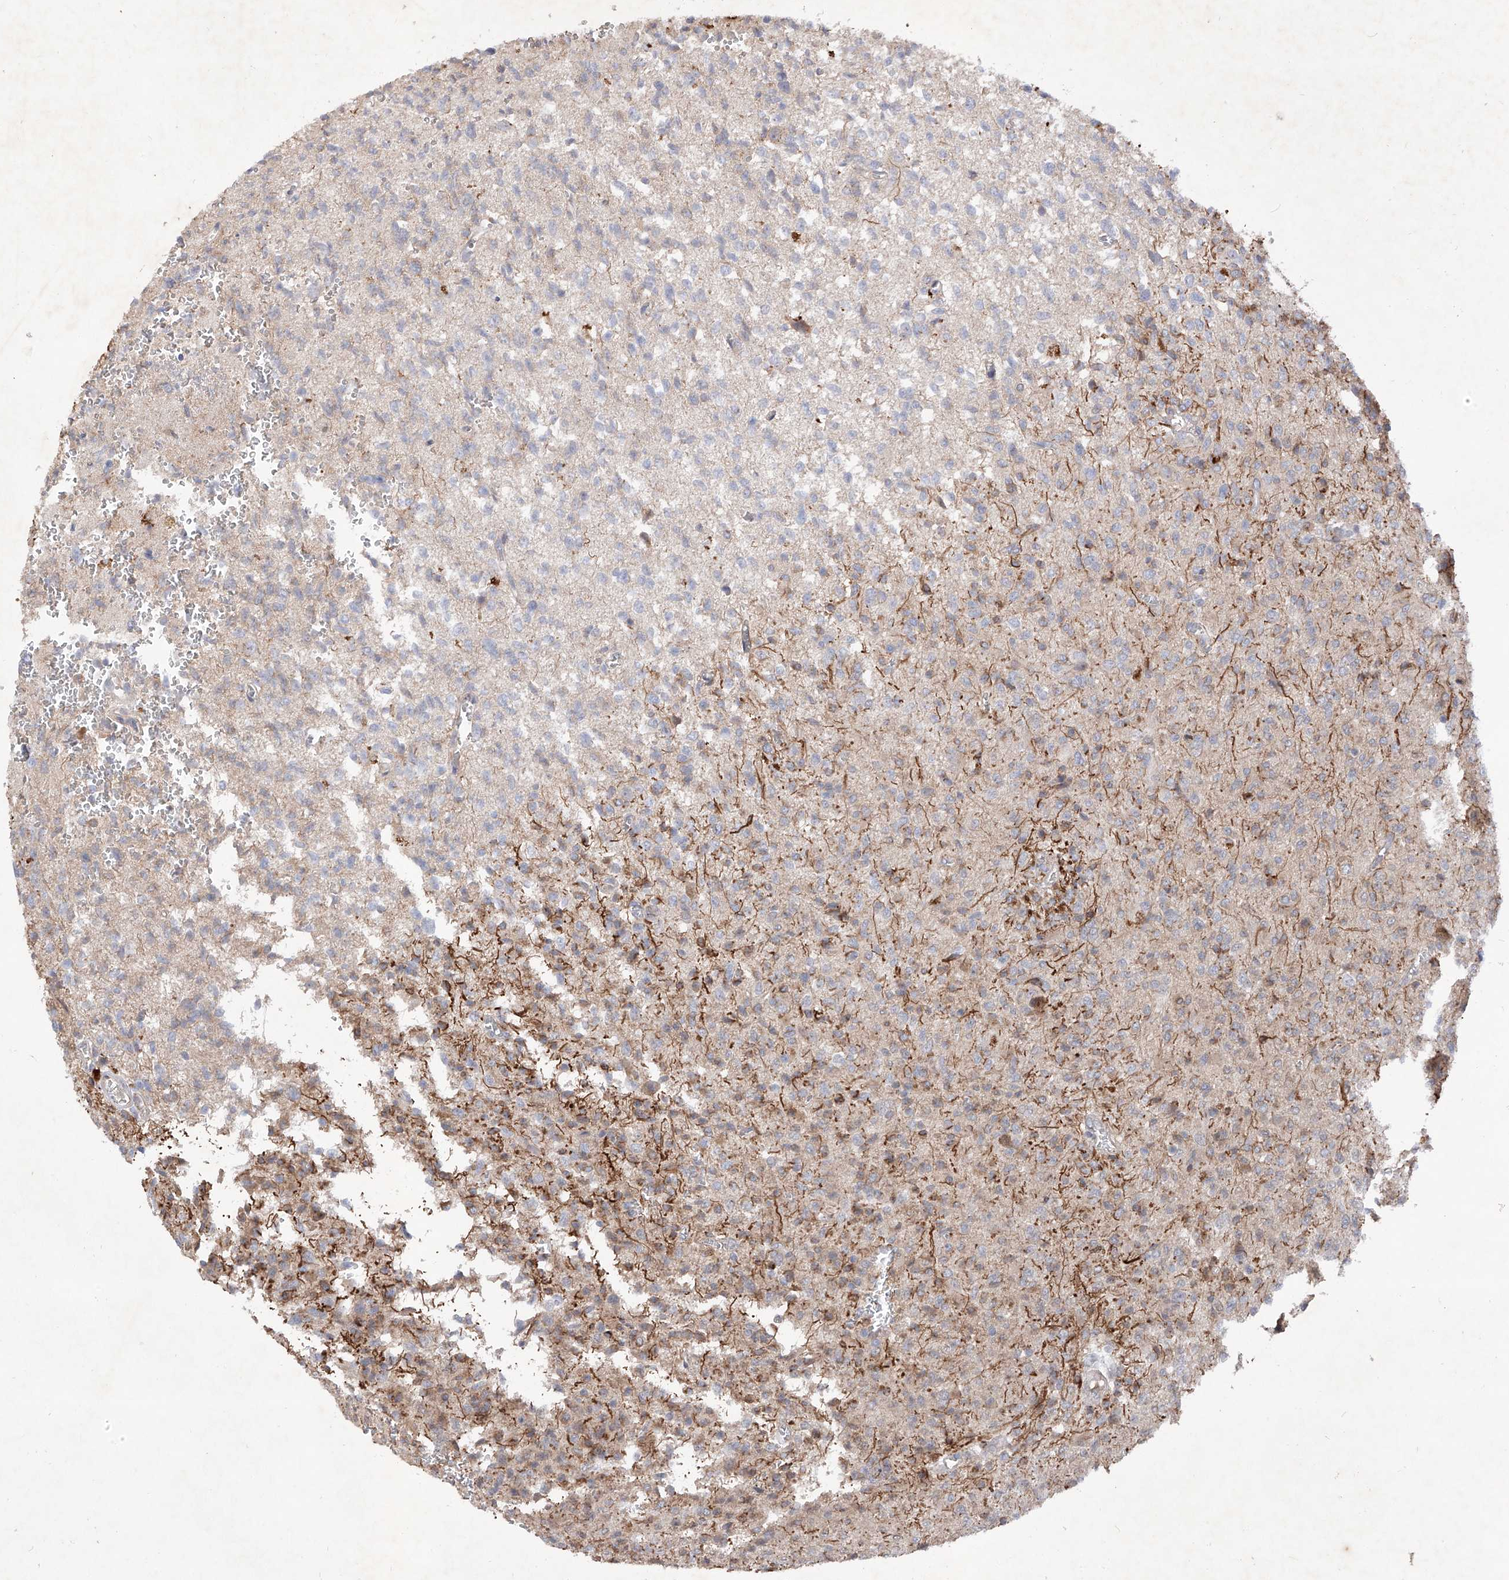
{"staining": {"intensity": "negative", "quantity": "none", "location": "none"}, "tissue": "glioma", "cell_type": "Tumor cells", "image_type": "cancer", "snomed": [{"axis": "morphology", "description": "Glioma, malignant, High grade"}, {"axis": "topography", "description": "Brain"}], "caption": "Image shows no significant protein staining in tumor cells of malignant glioma (high-grade).", "gene": "FAM135A", "patient": {"sex": "female", "age": 57}}